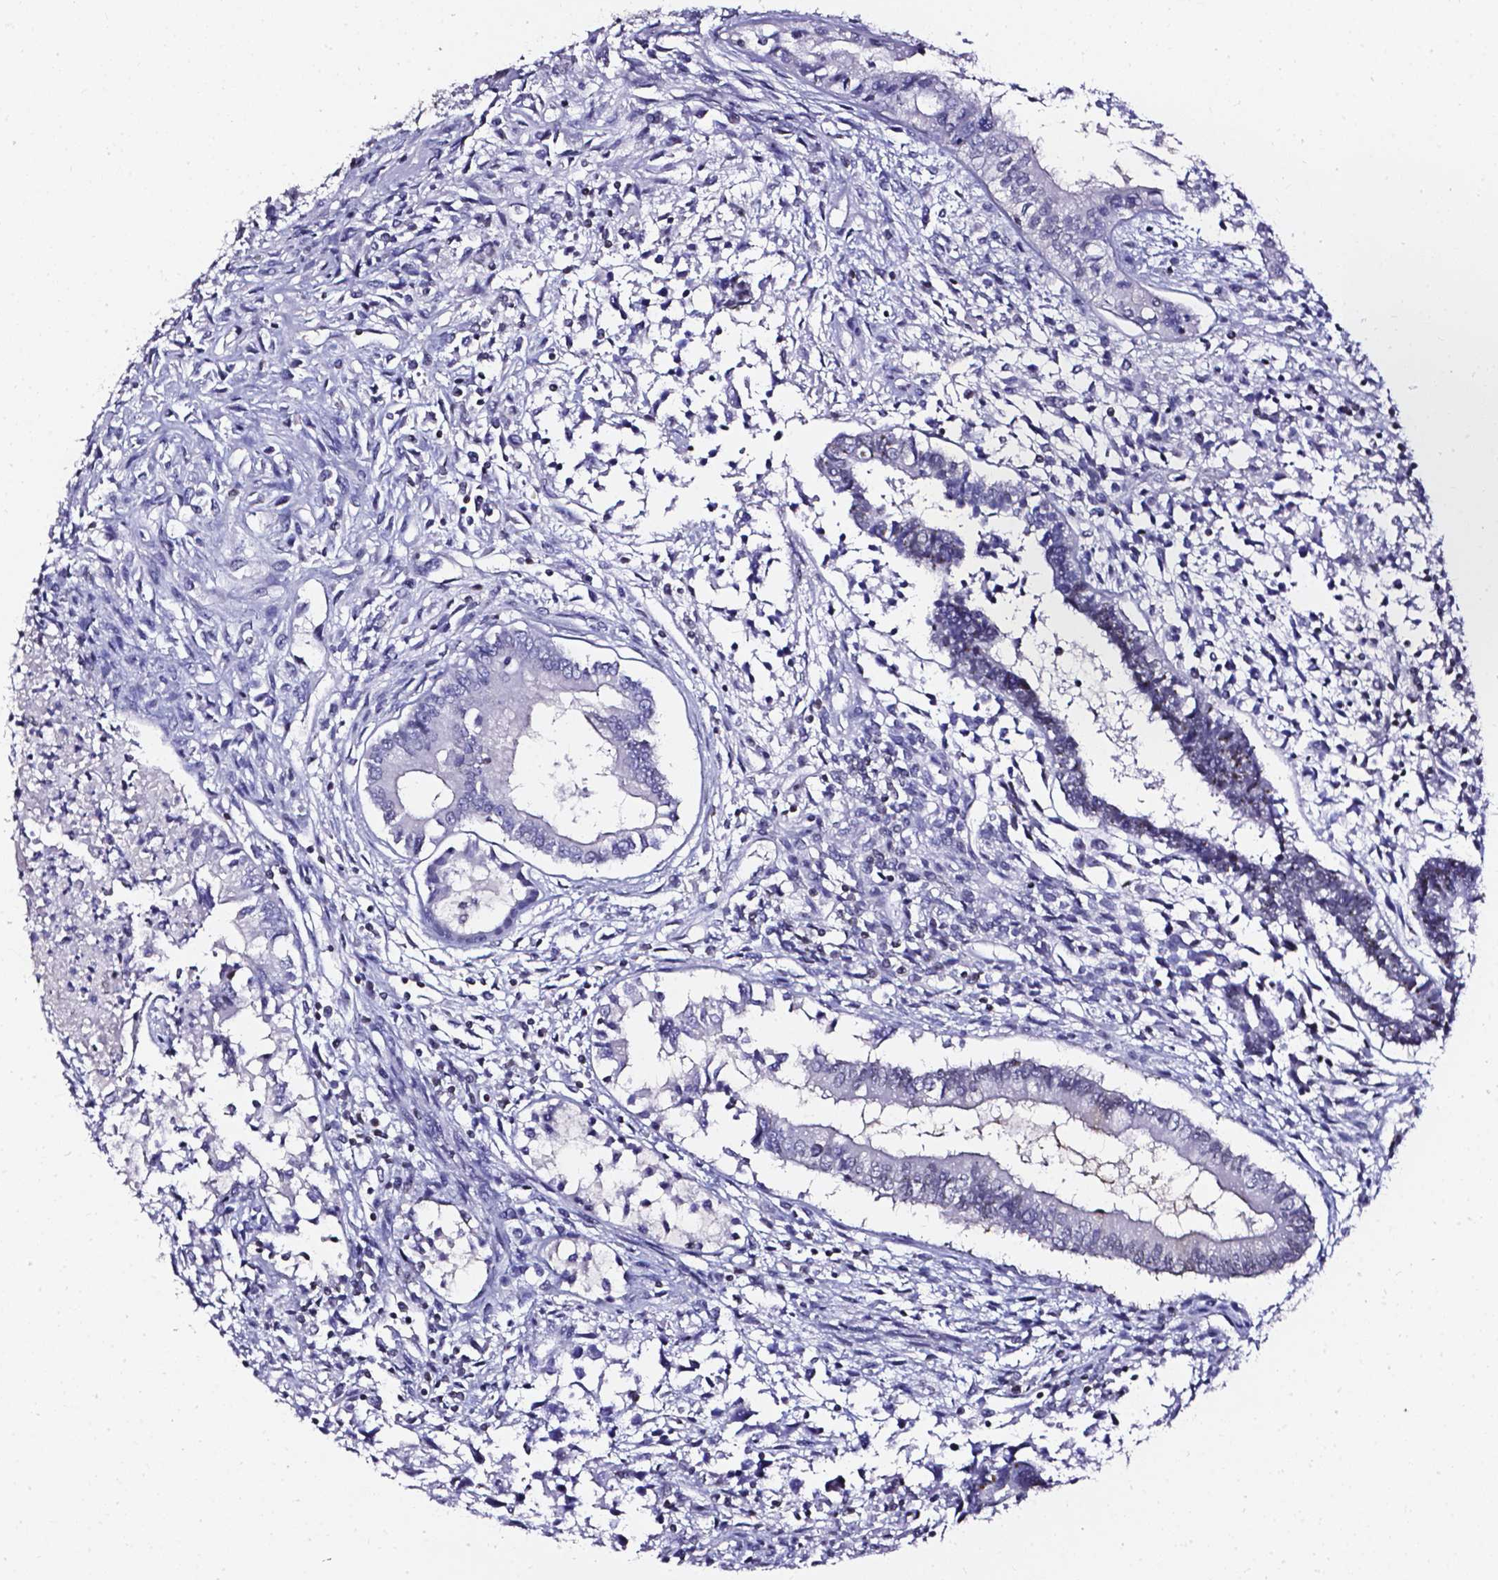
{"staining": {"intensity": "negative", "quantity": "none", "location": "none"}, "tissue": "testis cancer", "cell_type": "Tumor cells", "image_type": "cancer", "snomed": [{"axis": "morphology", "description": "Carcinoma, Embryonal, NOS"}, {"axis": "topography", "description": "Testis"}], "caption": "Tumor cells show no significant expression in testis embryonal carcinoma.", "gene": "AKR1B10", "patient": {"sex": "male", "age": 37}}